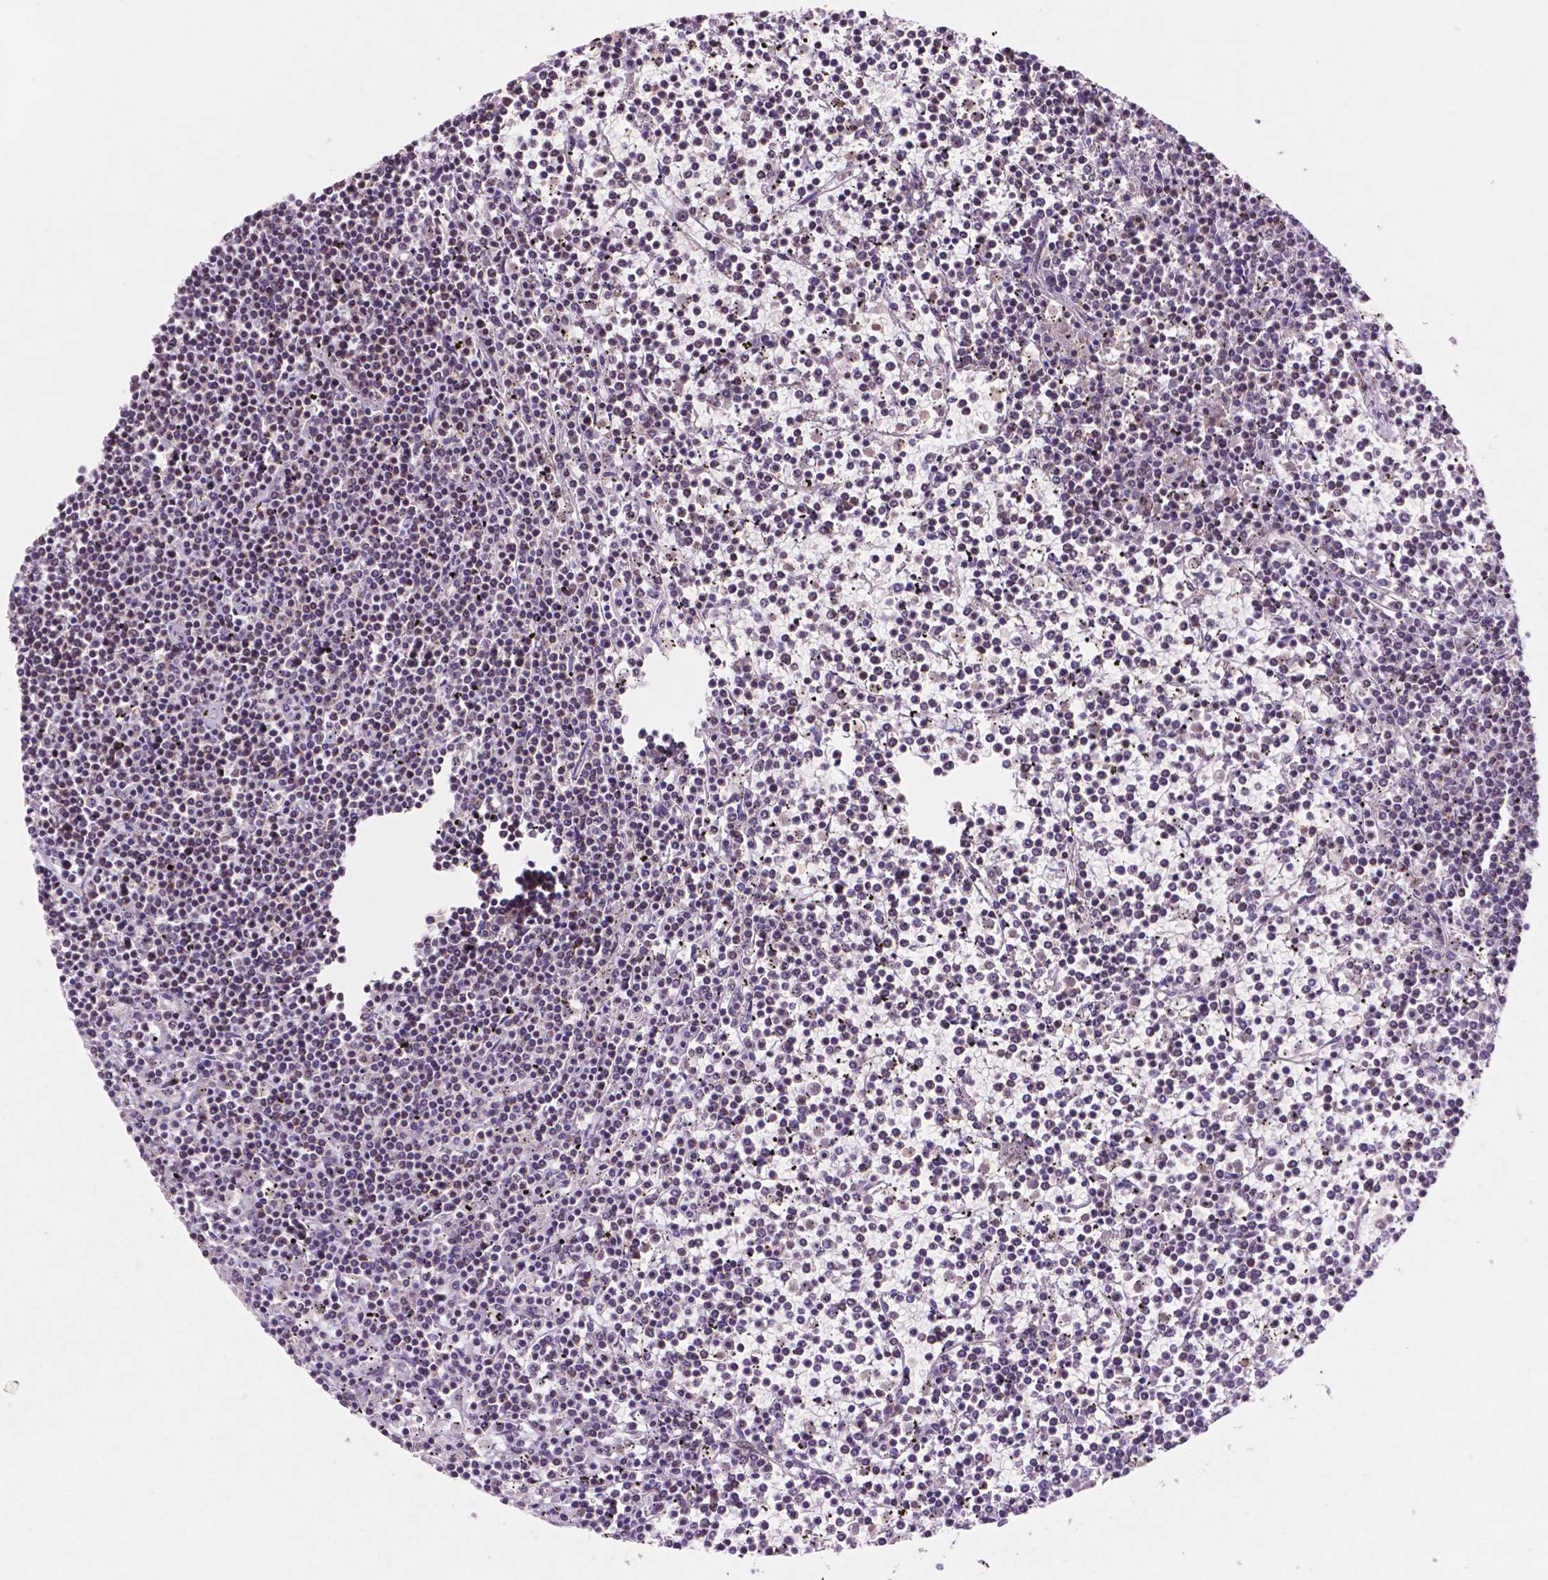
{"staining": {"intensity": "negative", "quantity": "none", "location": "none"}, "tissue": "lymphoma", "cell_type": "Tumor cells", "image_type": "cancer", "snomed": [{"axis": "morphology", "description": "Malignant lymphoma, non-Hodgkin's type, Low grade"}, {"axis": "topography", "description": "Spleen"}], "caption": "Protein analysis of lymphoma shows no significant expression in tumor cells.", "gene": "GLRX", "patient": {"sex": "female", "age": 19}}